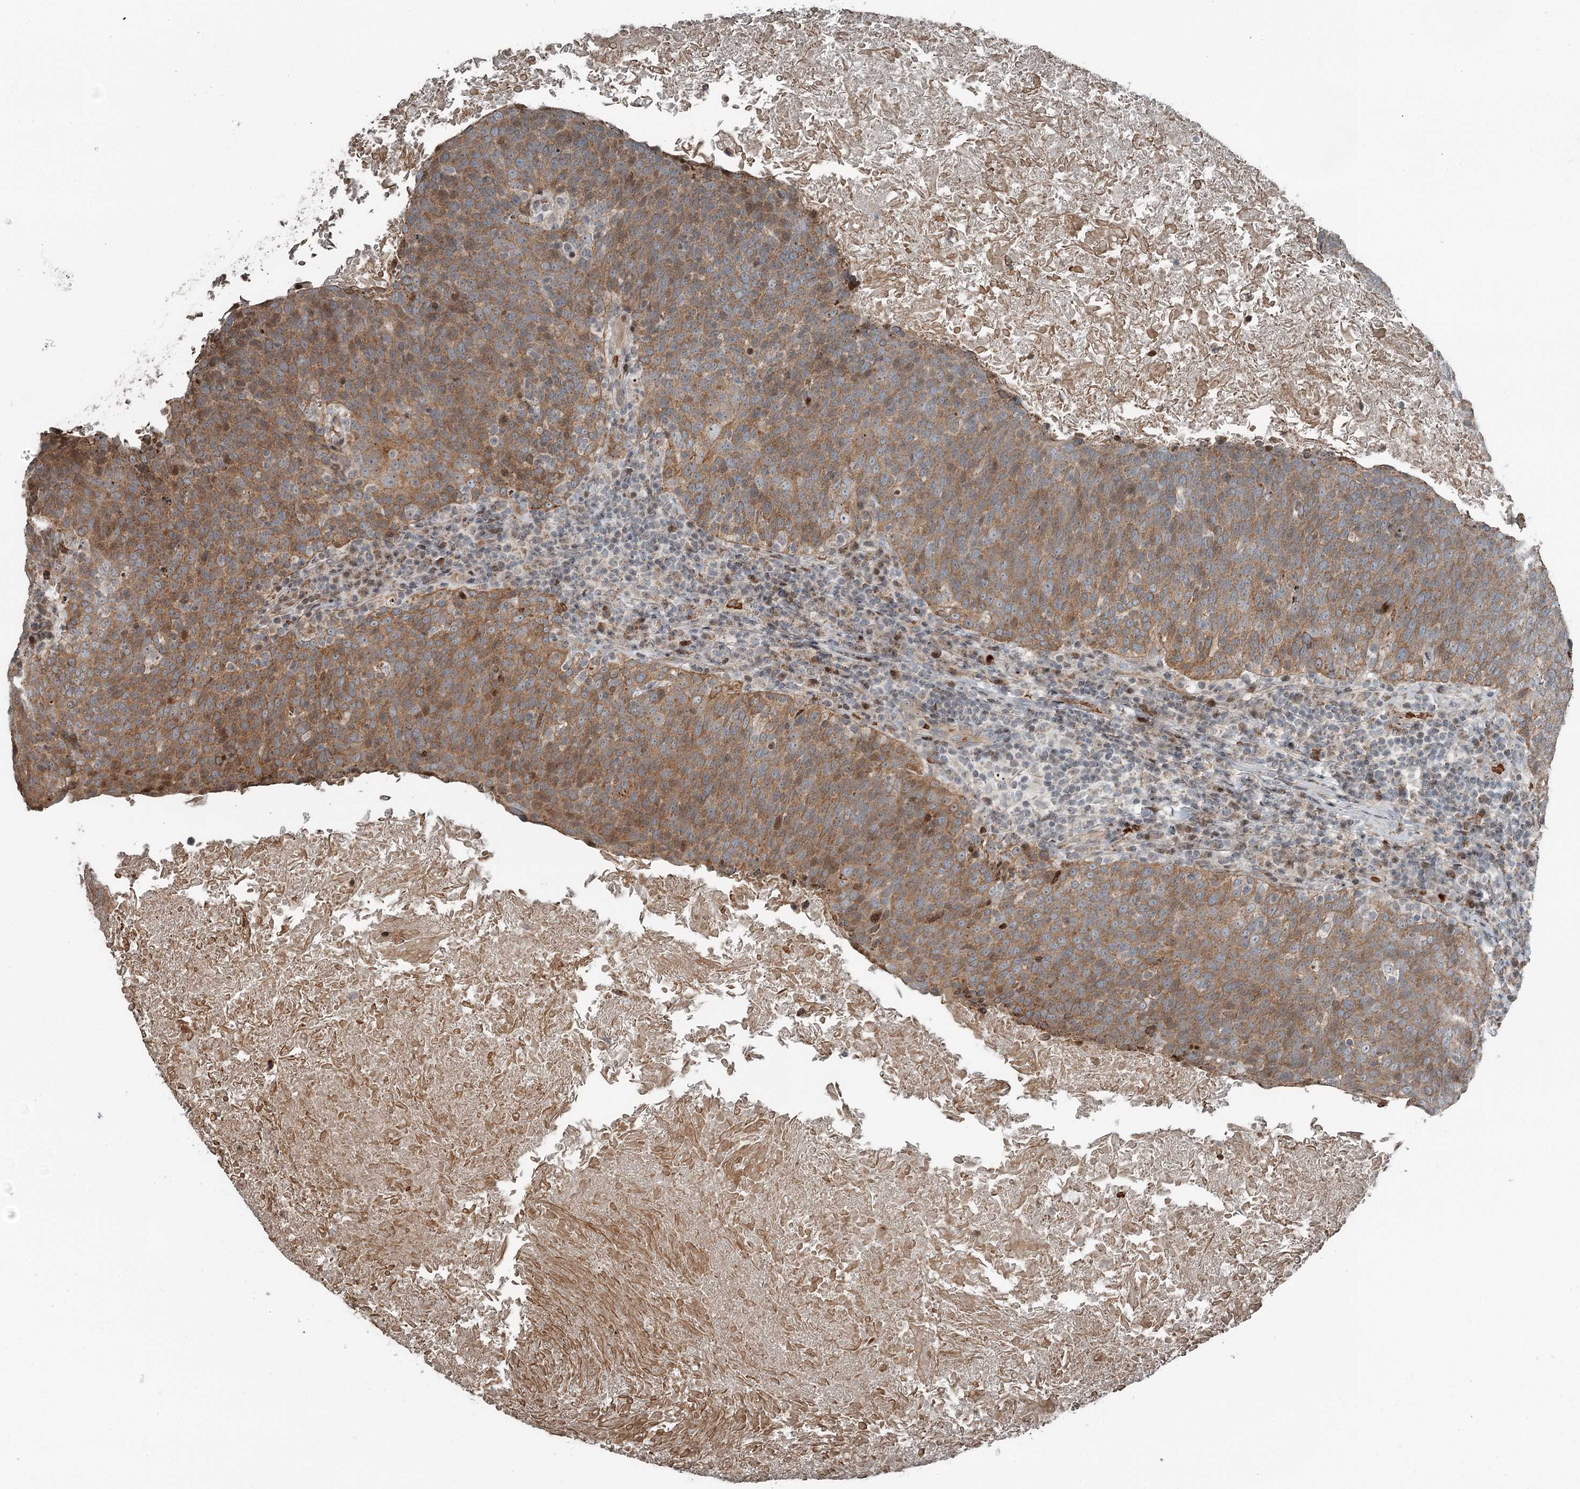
{"staining": {"intensity": "moderate", "quantity": ">75%", "location": "cytoplasmic/membranous"}, "tissue": "head and neck cancer", "cell_type": "Tumor cells", "image_type": "cancer", "snomed": [{"axis": "morphology", "description": "Squamous cell carcinoma, NOS"}, {"axis": "morphology", "description": "Squamous cell carcinoma, metastatic, NOS"}, {"axis": "topography", "description": "Lymph node"}, {"axis": "topography", "description": "Head-Neck"}], "caption": "There is medium levels of moderate cytoplasmic/membranous positivity in tumor cells of head and neck cancer, as demonstrated by immunohistochemical staining (brown color).", "gene": "RASSF8", "patient": {"sex": "male", "age": 62}}